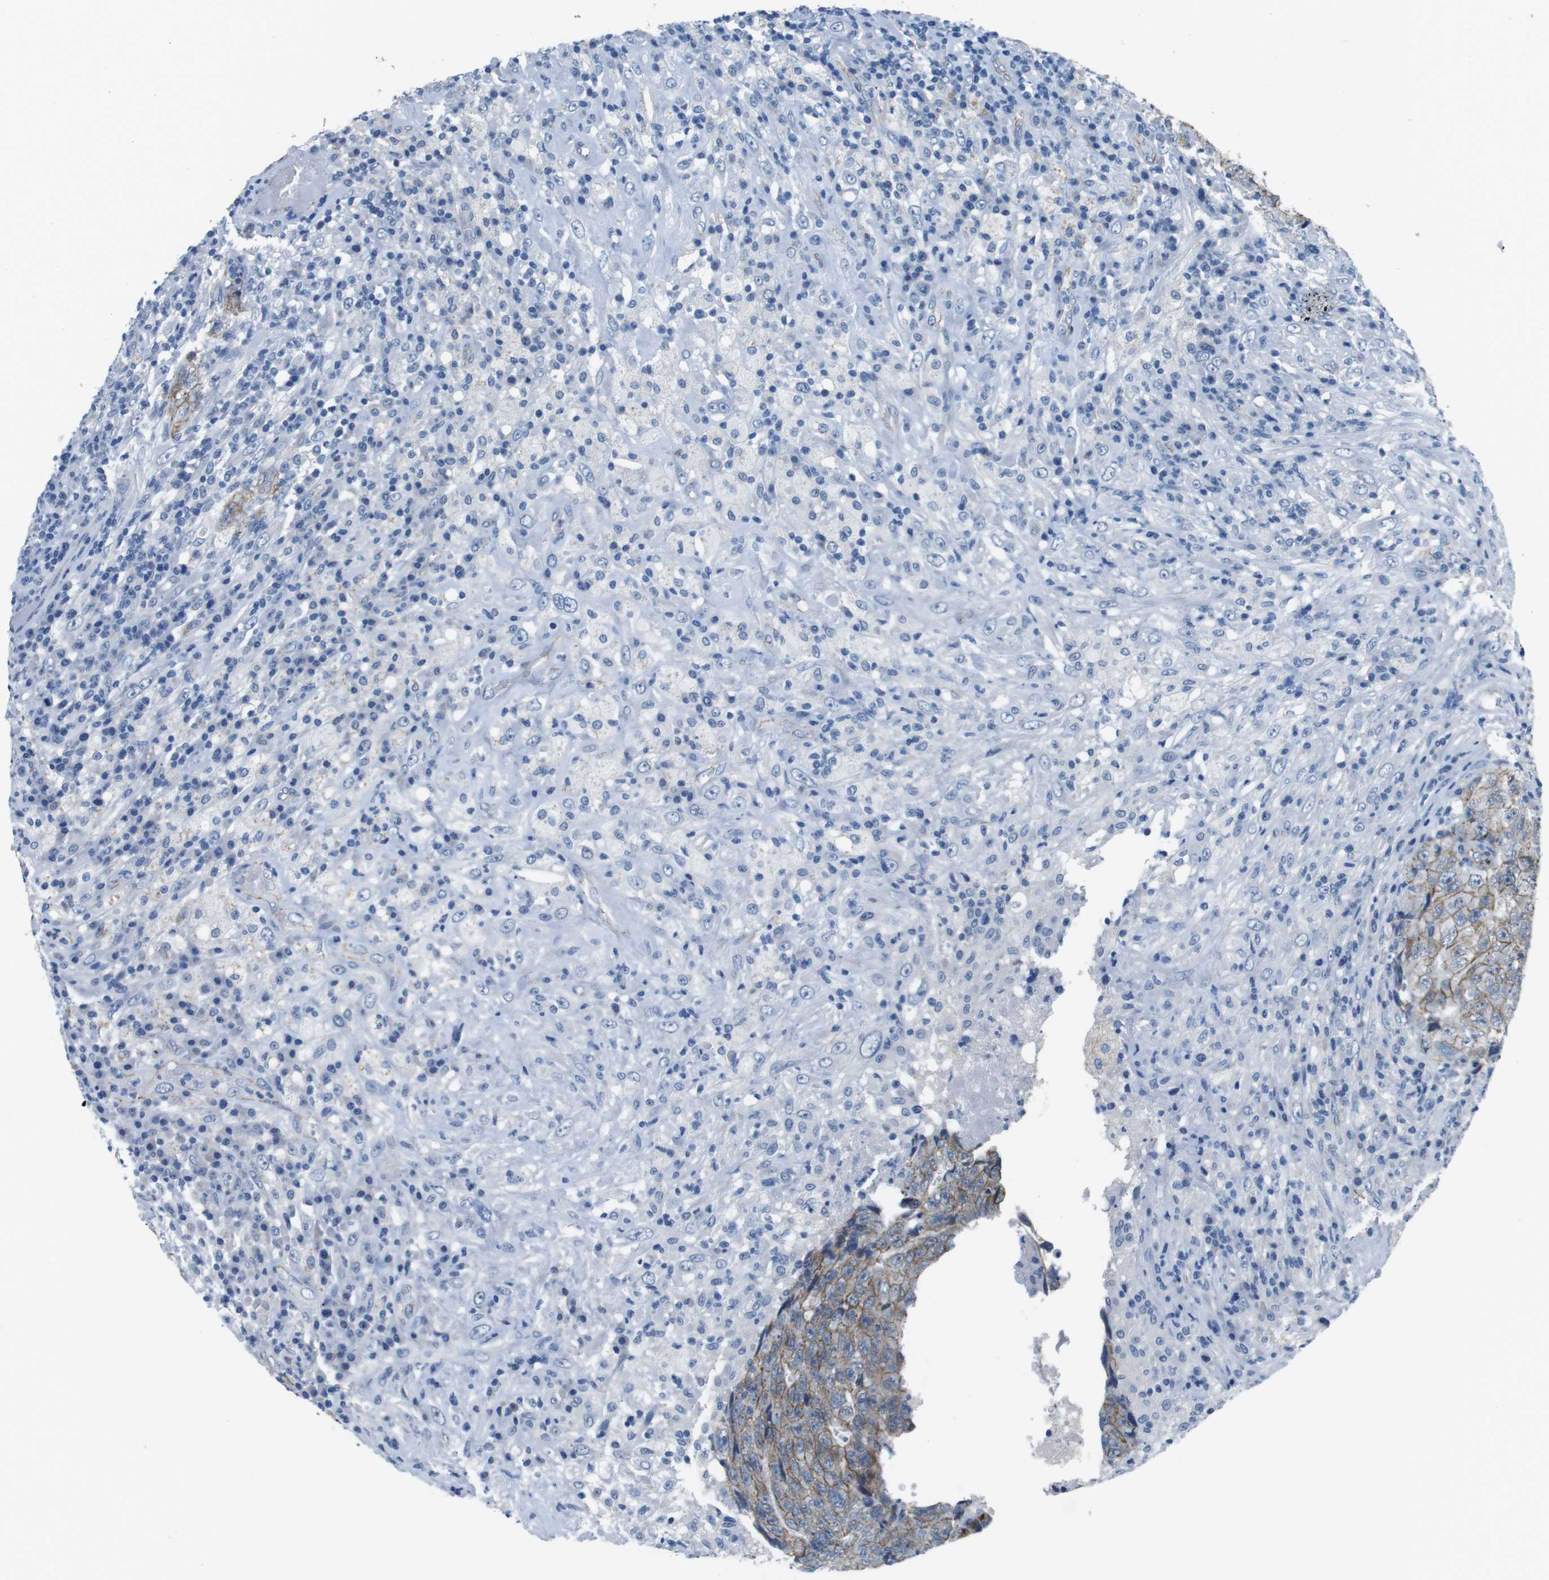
{"staining": {"intensity": "moderate", "quantity": "<25%", "location": "cytoplasmic/membranous"}, "tissue": "testis cancer", "cell_type": "Tumor cells", "image_type": "cancer", "snomed": [{"axis": "morphology", "description": "Necrosis, NOS"}, {"axis": "morphology", "description": "Carcinoma, Embryonal, NOS"}, {"axis": "topography", "description": "Testis"}], "caption": "A micrograph showing moderate cytoplasmic/membranous positivity in approximately <25% of tumor cells in testis cancer (embryonal carcinoma), as visualized by brown immunohistochemical staining.", "gene": "SLC6A6", "patient": {"sex": "male", "age": 19}}